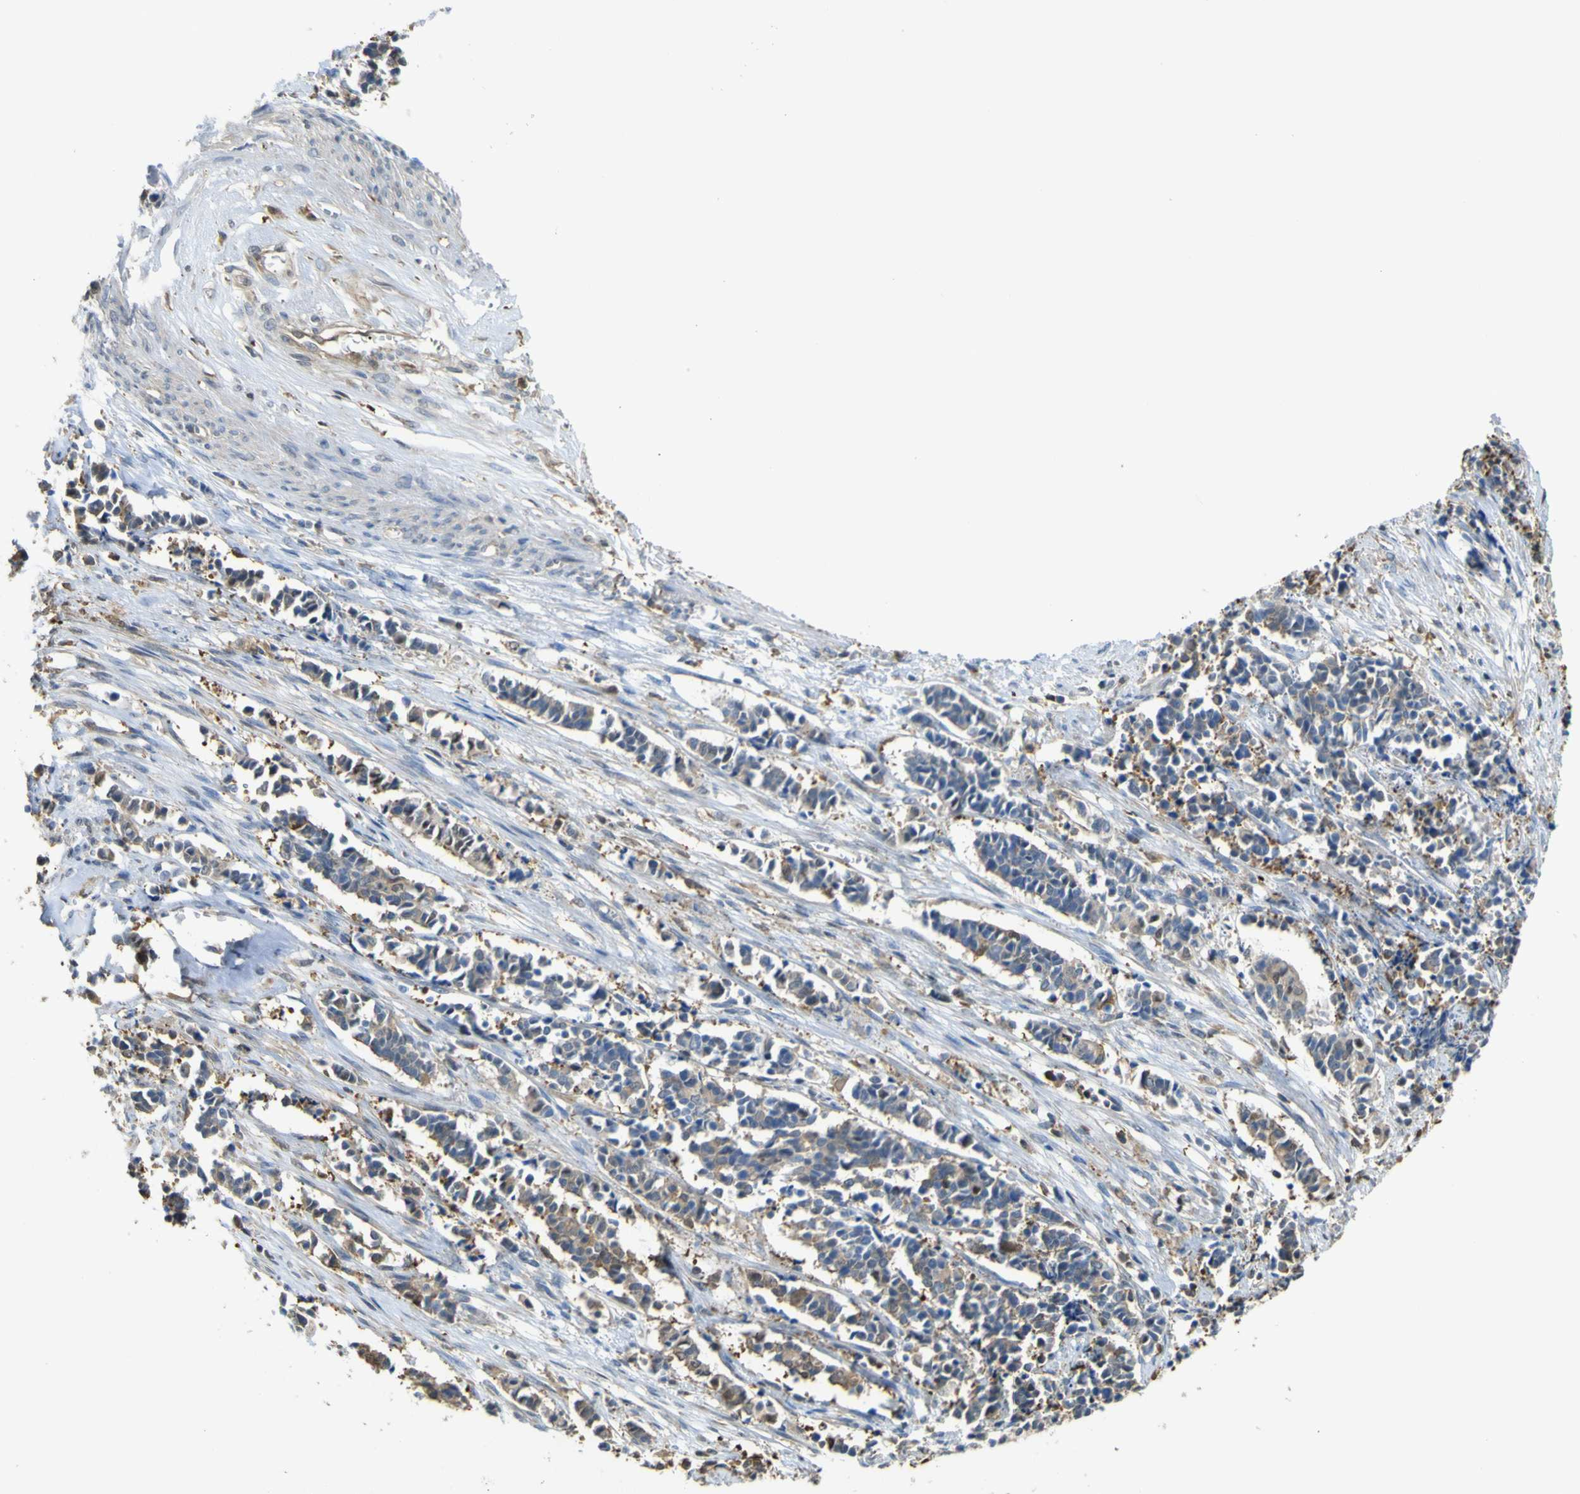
{"staining": {"intensity": "moderate", "quantity": ">75%", "location": "cytoplasmic/membranous"}, "tissue": "cervical cancer", "cell_type": "Tumor cells", "image_type": "cancer", "snomed": [{"axis": "morphology", "description": "Normal tissue, NOS"}, {"axis": "morphology", "description": "Squamous cell carcinoma, NOS"}, {"axis": "topography", "description": "Cervix"}], "caption": "High-power microscopy captured an immunohistochemistry (IHC) photomicrograph of cervical cancer (squamous cell carcinoma), revealing moderate cytoplasmic/membranous staining in approximately >75% of tumor cells.", "gene": "ABHD3", "patient": {"sex": "female", "age": 35}}